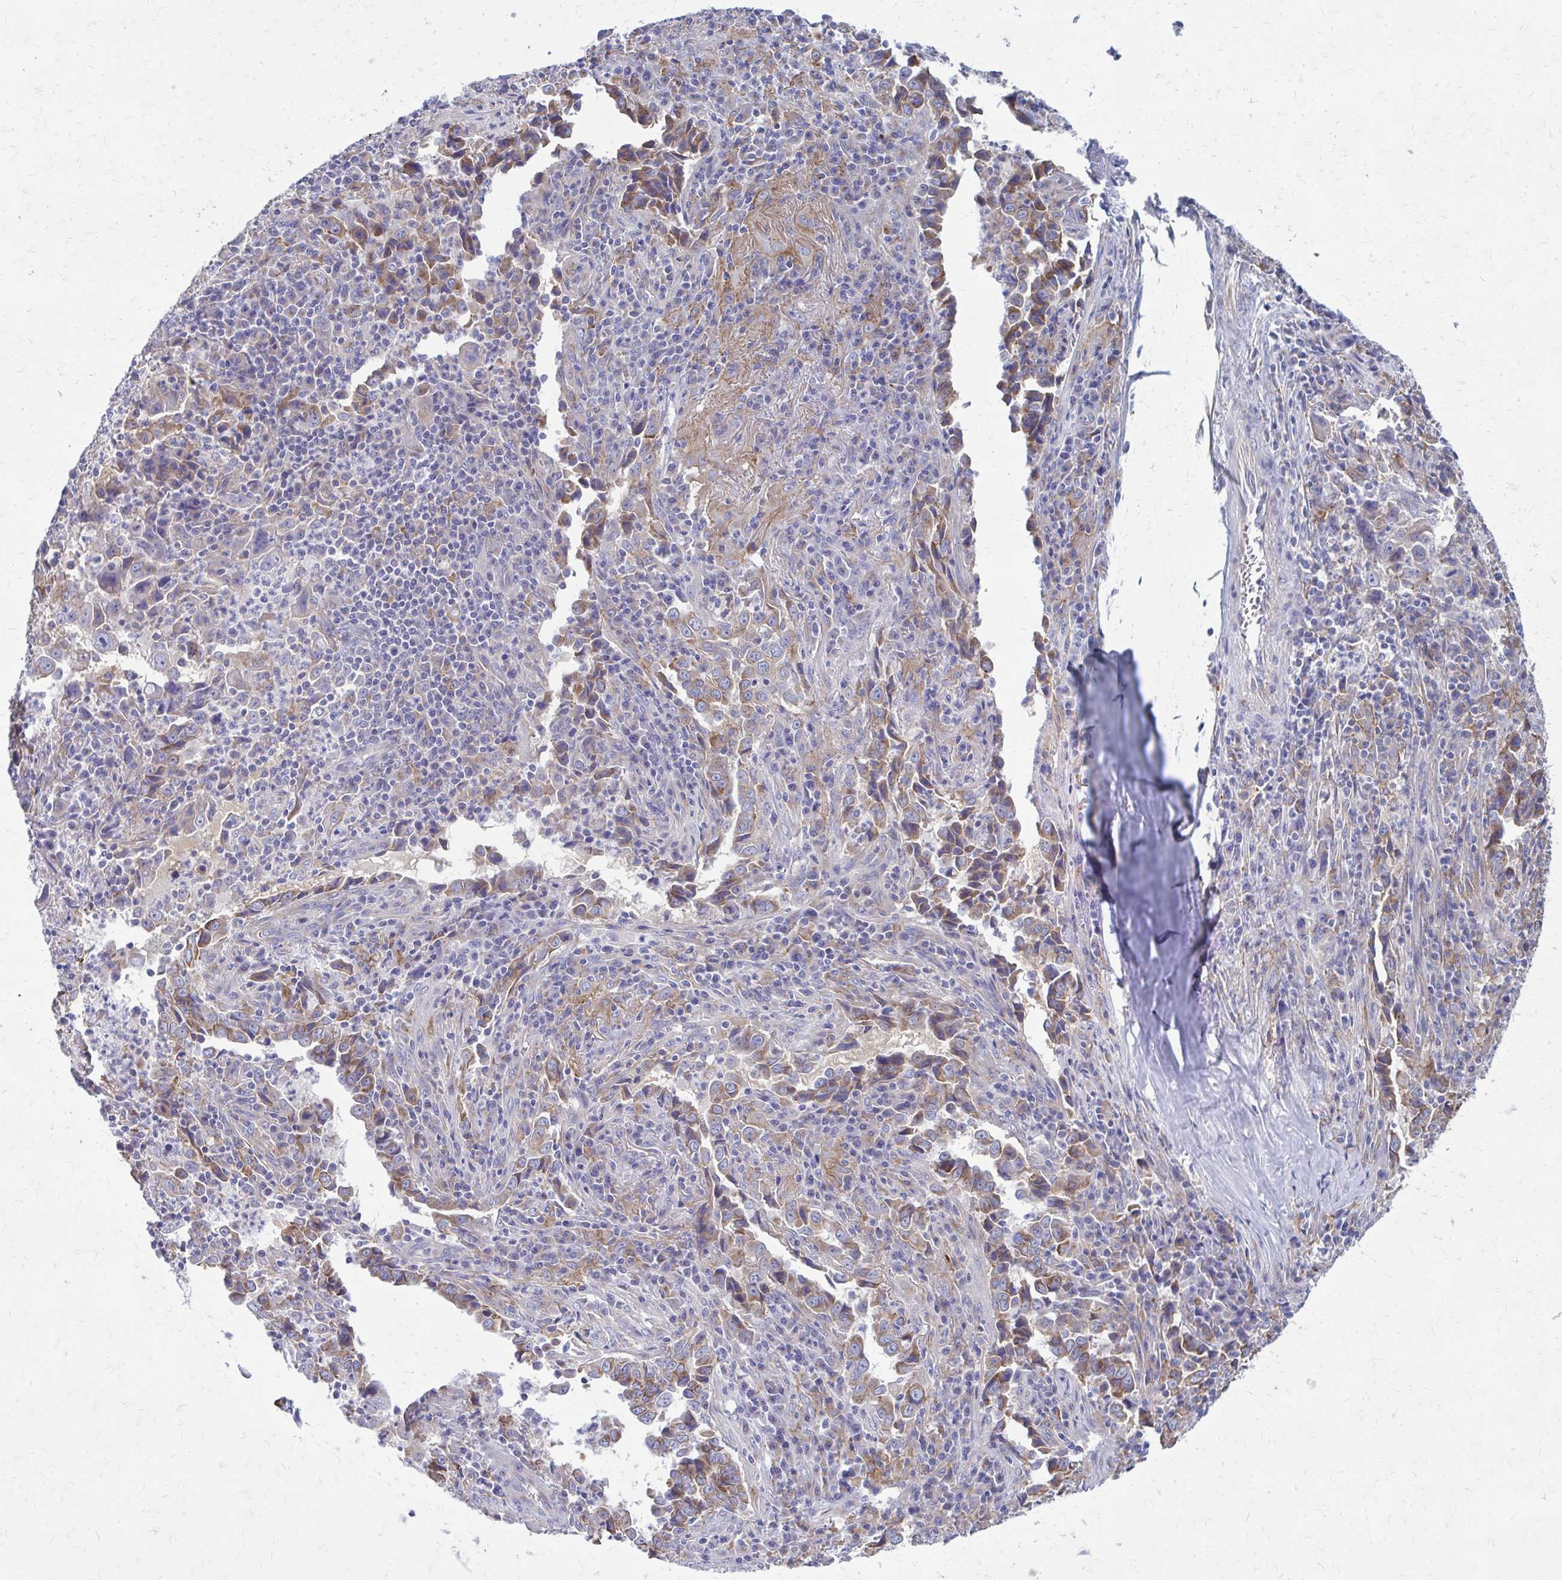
{"staining": {"intensity": "weak", "quantity": "25%-75%", "location": "cytoplasmic/membranous"}, "tissue": "lung cancer", "cell_type": "Tumor cells", "image_type": "cancer", "snomed": [{"axis": "morphology", "description": "Adenocarcinoma, NOS"}, {"axis": "topography", "description": "Lung"}], "caption": "Protein expression analysis of lung cancer (adenocarcinoma) reveals weak cytoplasmic/membranous positivity in approximately 25%-75% of tumor cells.", "gene": "CLTA", "patient": {"sex": "male", "age": 67}}